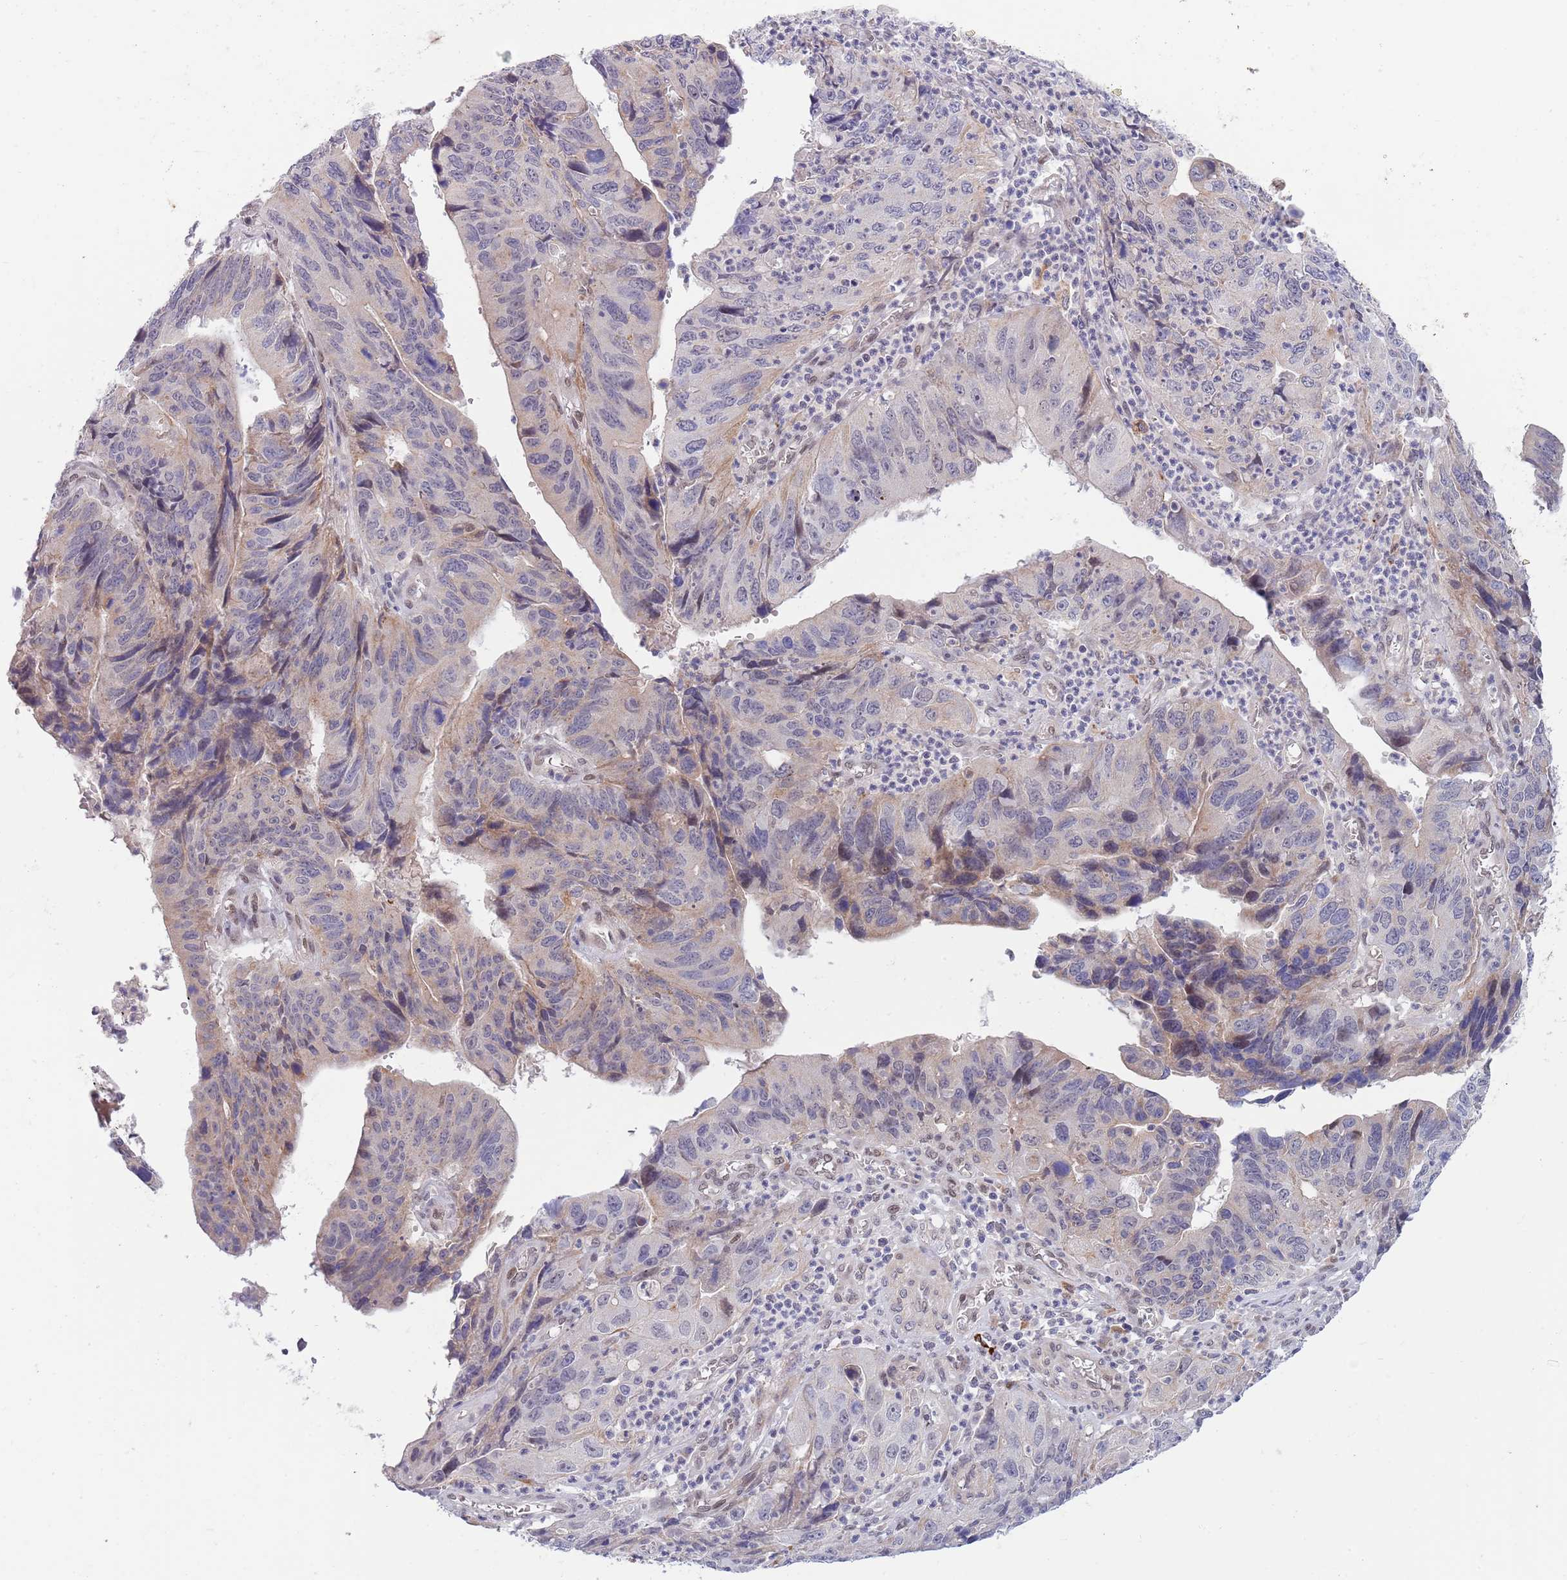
{"staining": {"intensity": "weak", "quantity": "<25%", "location": "cytoplasmic/membranous,nuclear"}, "tissue": "stomach cancer", "cell_type": "Tumor cells", "image_type": "cancer", "snomed": [{"axis": "morphology", "description": "Adenocarcinoma, NOS"}, {"axis": "topography", "description": "Stomach"}], "caption": "The photomicrograph displays no significant staining in tumor cells of stomach cancer (adenocarcinoma).", "gene": "NLRP6", "patient": {"sex": "male", "age": 59}}